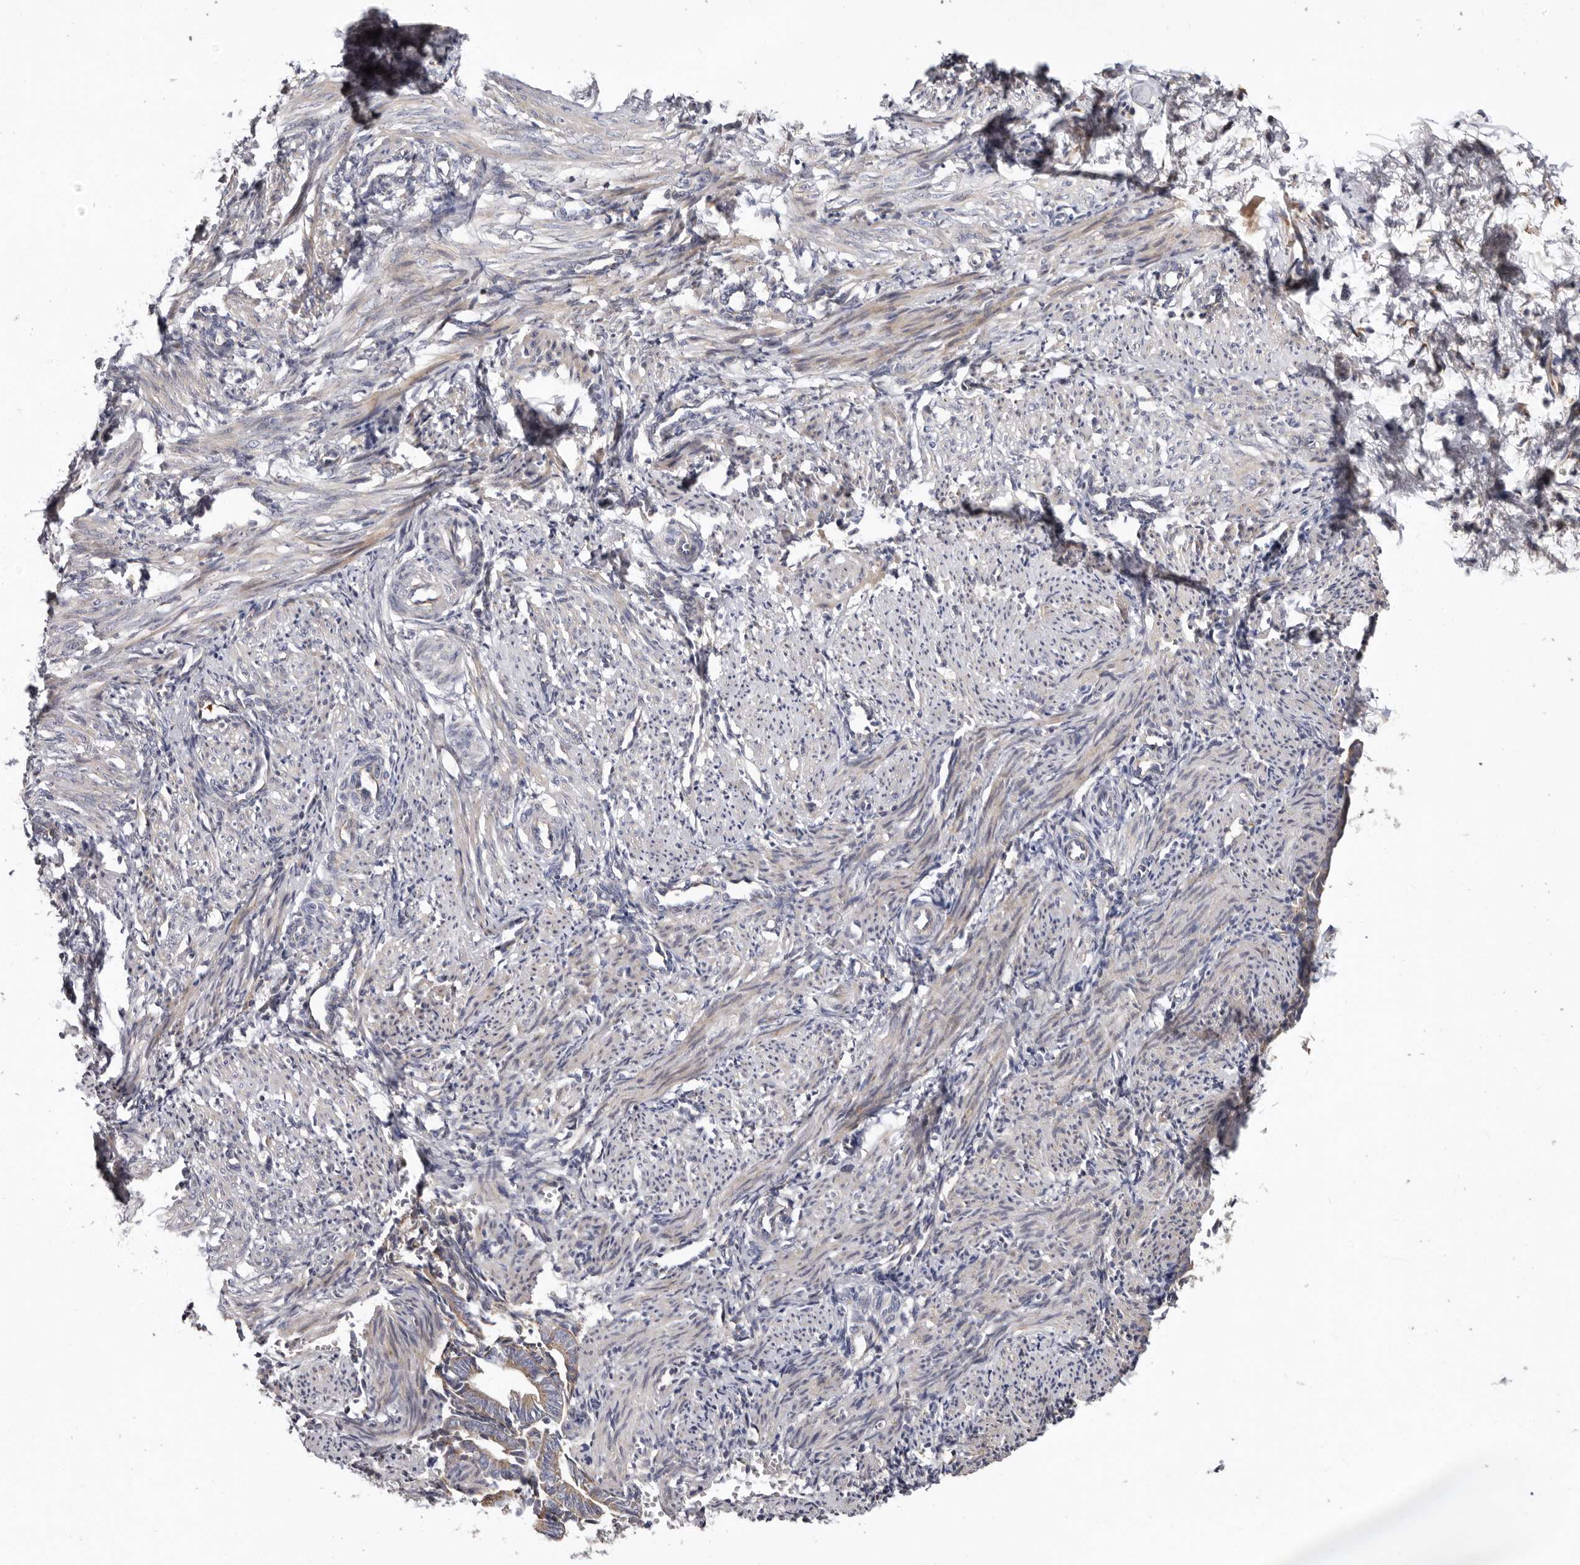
{"staining": {"intensity": "weak", "quantity": "<25%", "location": "cytoplasmic/membranous"}, "tissue": "smooth muscle", "cell_type": "Smooth muscle cells", "image_type": "normal", "snomed": [{"axis": "morphology", "description": "Normal tissue, NOS"}, {"axis": "topography", "description": "Endometrium"}], "caption": "DAB (3,3'-diaminobenzidine) immunohistochemical staining of benign smooth muscle displays no significant staining in smooth muscle cells.", "gene": "ASIC5", "patient": {"sex": "female", "age": 33}}